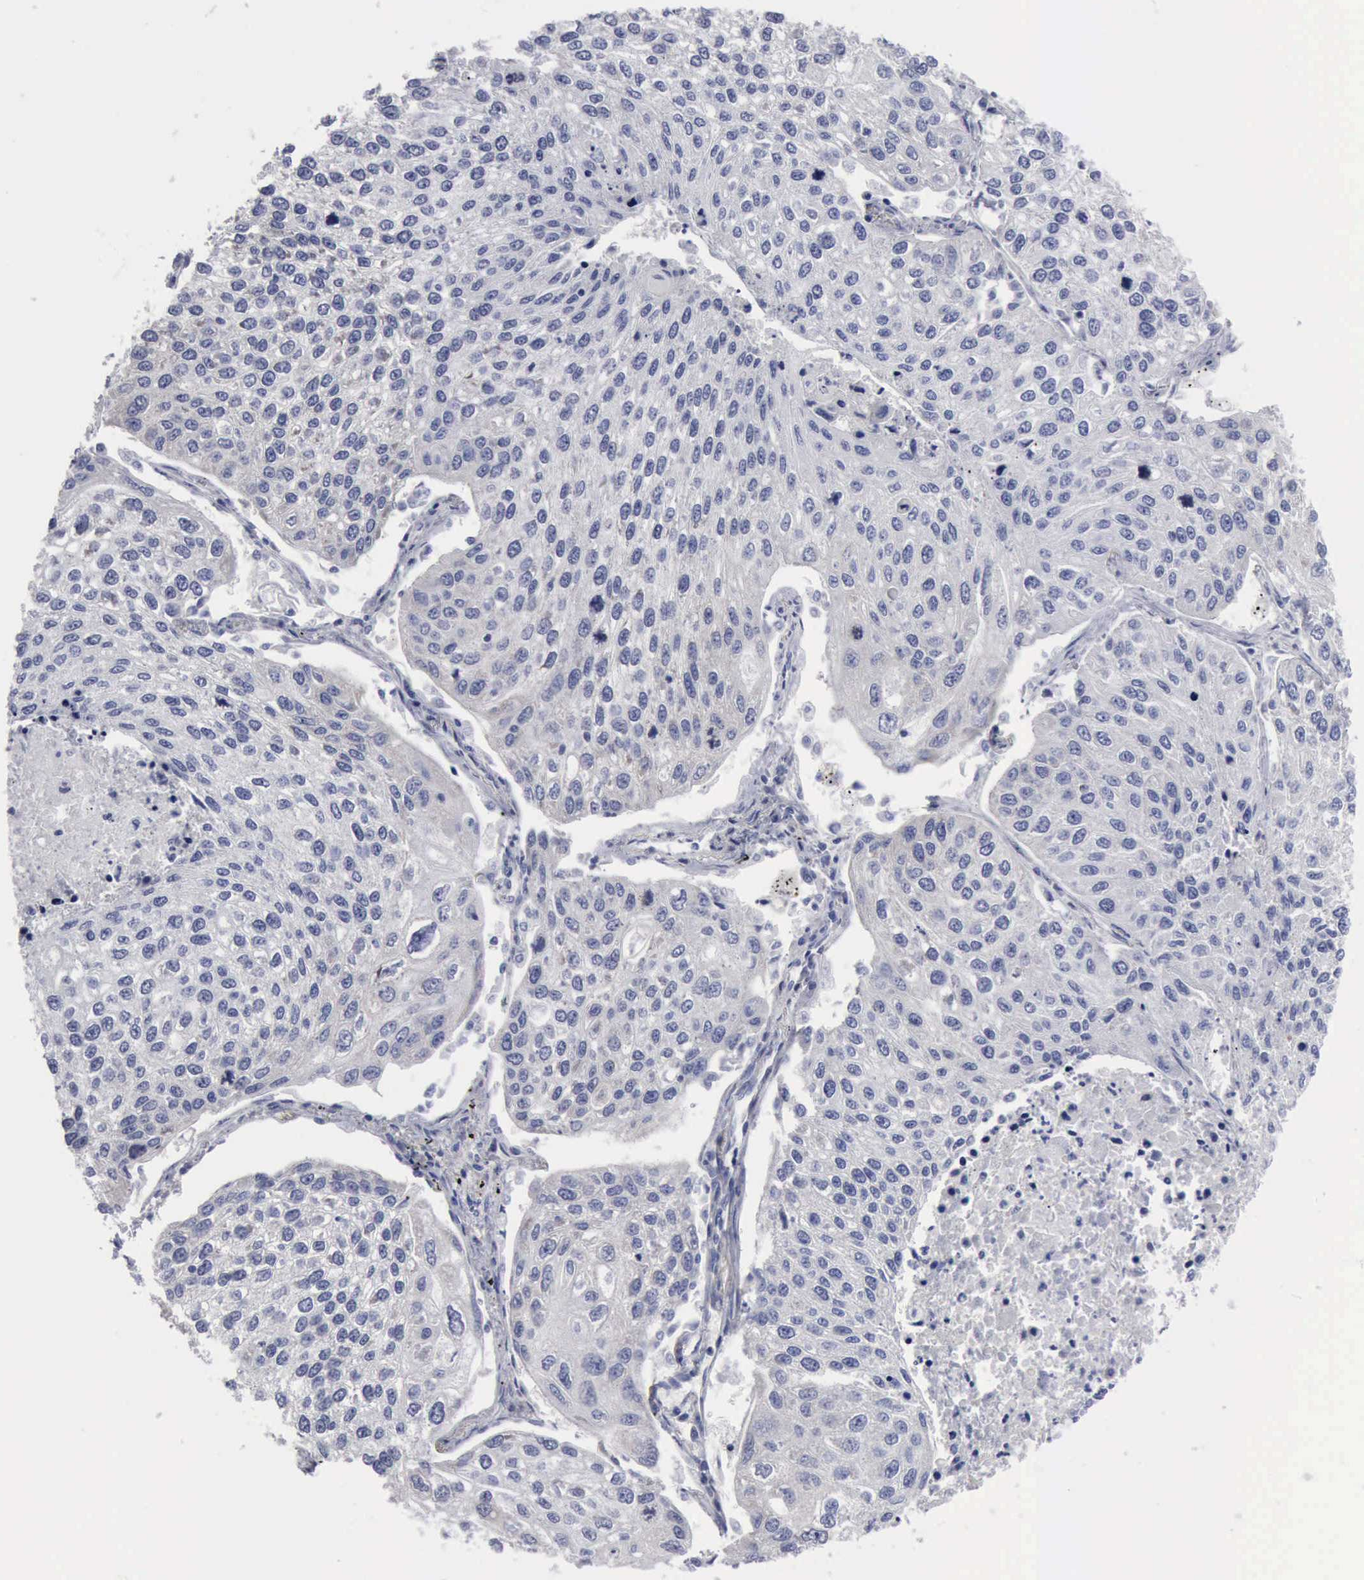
{"staining": {"intensity": "negative", "quantity": "none", "location": "none"}, "tissue": "lung cancer", "cell_type": "Tumor cells", "image_type": "cancer", "snomed": [{"axis": "morphology", "description": "Squamous cell carcinoma, NOS"}, {"axis": "topography", "description": "Lung"}], "caption": "IHC micrograph of neoplastic tissue: lung squamous cell carcinoma stained with DAB shows no significant protein positivity in tumor cells. (Brightfield microscopy of DAB (3,3'-diaminobenzidine) immunohistochemistry (IHC) at high magnification).", "gene": "TXLNG", "patient": {"sex": "male", "age": 75}}